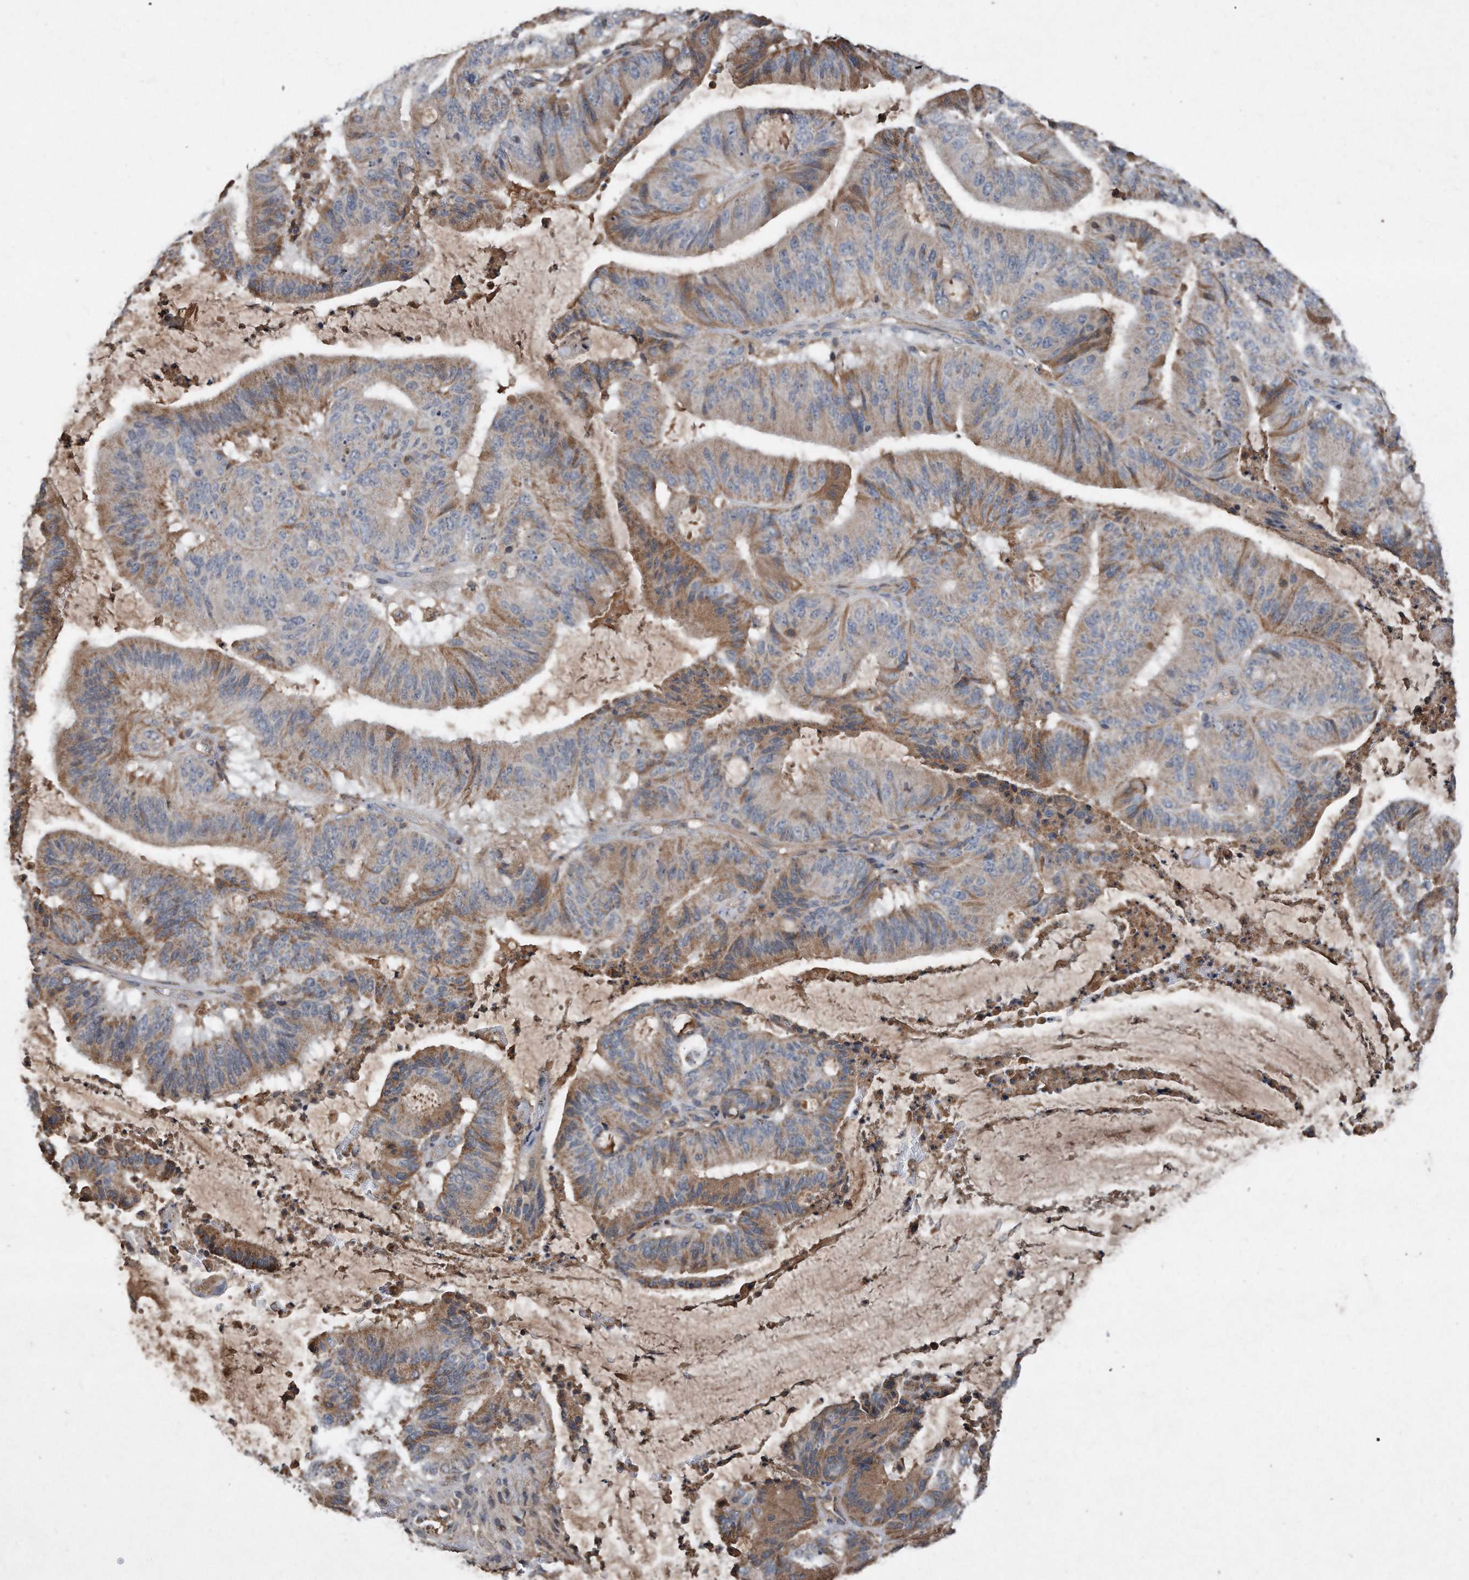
{"staining": {"intensity": "moderate", "quantity": "25%-75%", "location": "cytoplasmic/membranous"}, "tissue": "liver cancer", "cell_type": "Tumor cells", "image_type": "cancer", "snomed": [{"axis": "morphology", "description": "Normal tissue, NOS"}, {"axis": "morphology", "description": "Cholangiocarcinoma"}, {"axis": "topography", "description": "Liver"}, {"axis": "topography", "description": "Peripheral nerve tissue"}], "caption": "Human cholangiocarcinoma (liver) stained with a protein marker demonstrates moderate staining in tumor cells.", "gene": "SDHA", "patient": {"sex": "female", "age": 73}}